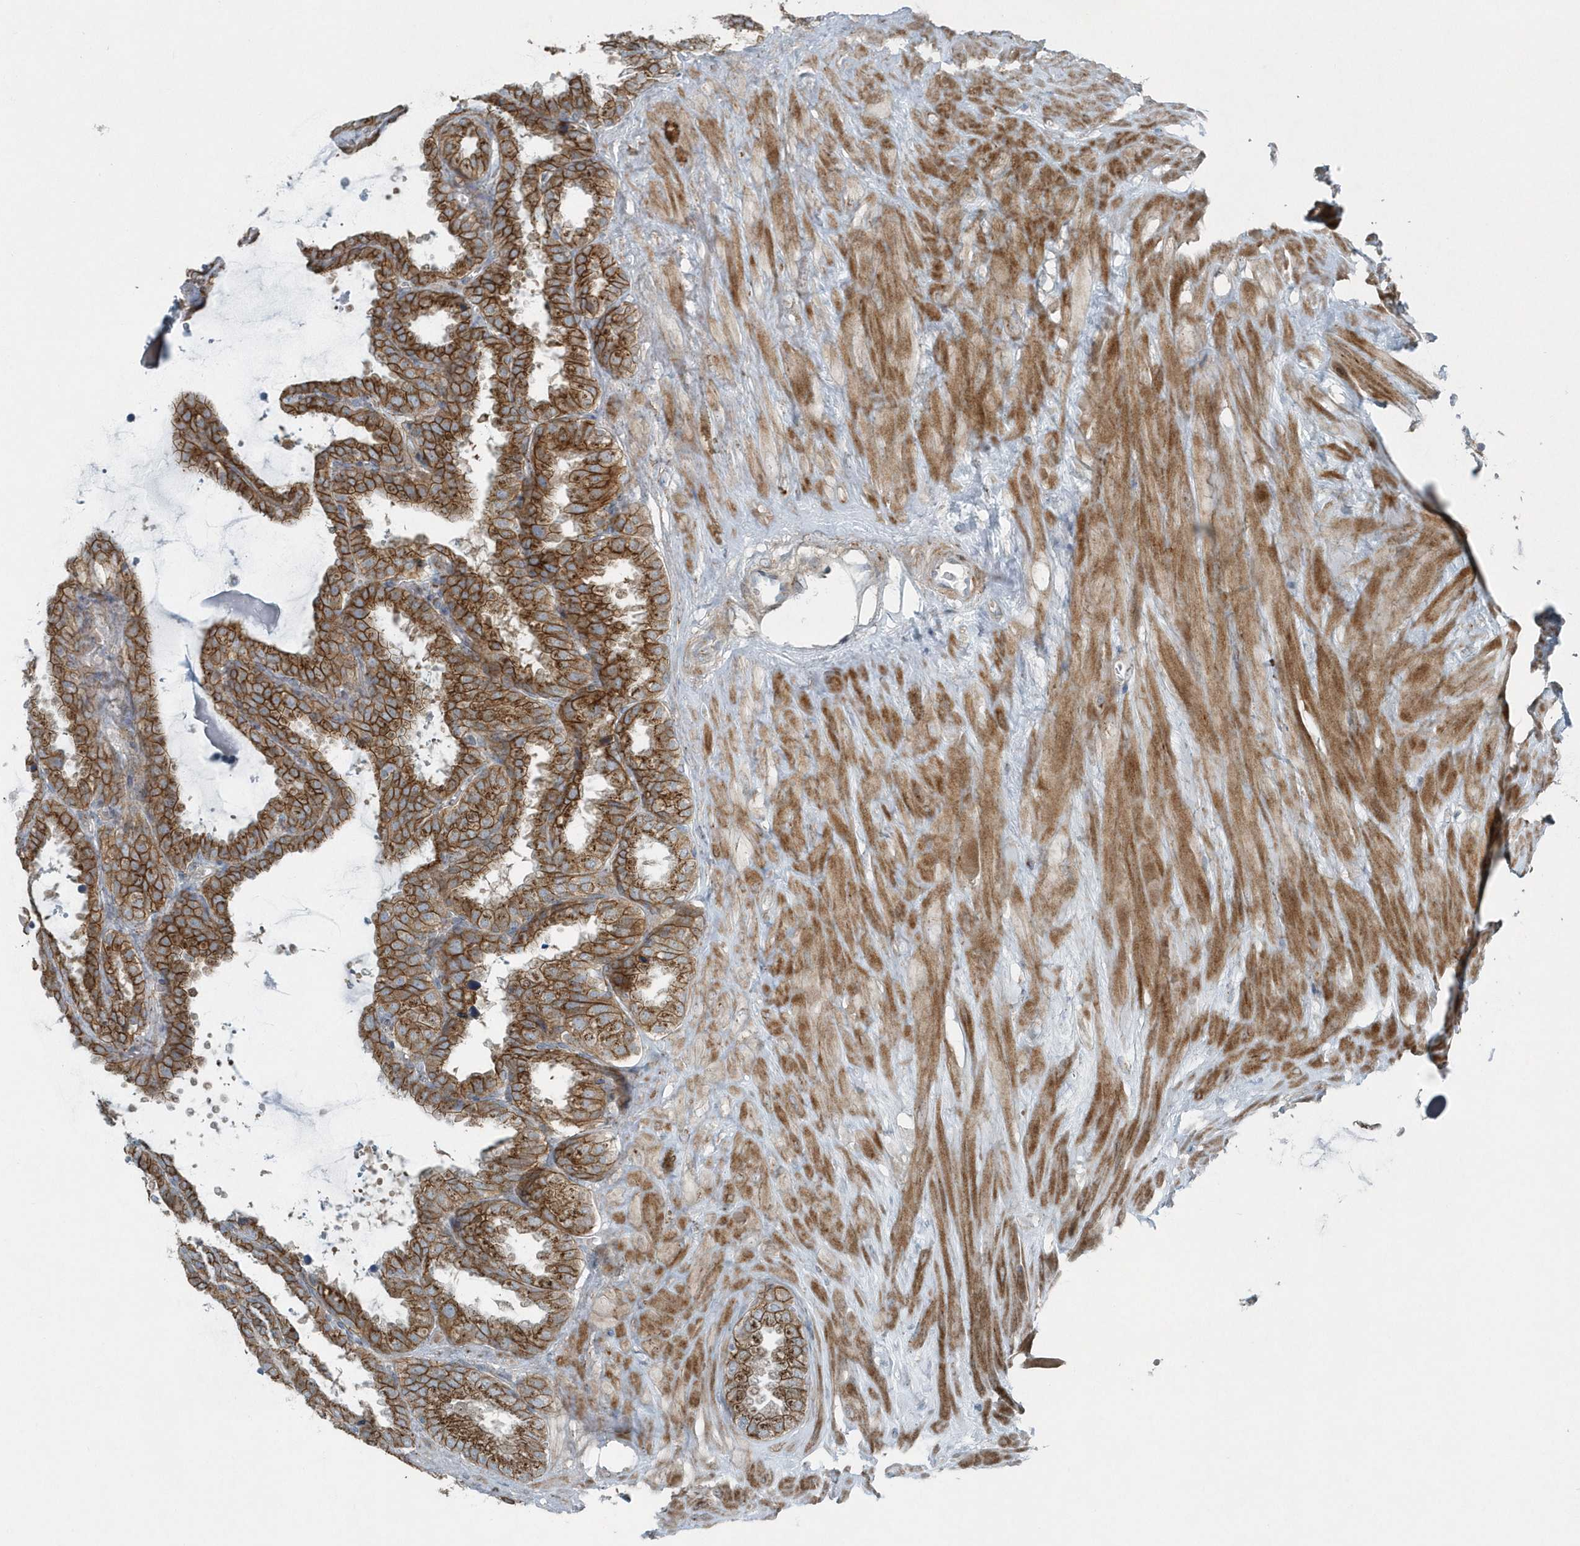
{"staining": {"intensity": "strong", "quantity": ">75%", "location": "cytoplasmic/membranous"}, "tissue": "seminal vesicle", "cell_type": "Glandular cells", "image_type": "normal", "snomed": [{"axis": "morphology", "description": "Normal tissue, NOS"}, {"axis": "topography", "description": "Seminal veicle"}], "caption": "An immunohistochemistry (IHC) photomicrograph of unremarkable tissue is shown. Protein staining in brown highlights strong cytoplasmic/membranous positivity in seminal vesicle within glandular cells. (IHC, brightfield microscopy, high magnification).", "gene": "GCC2", "patient": {"sex": "male", "age": 46}}